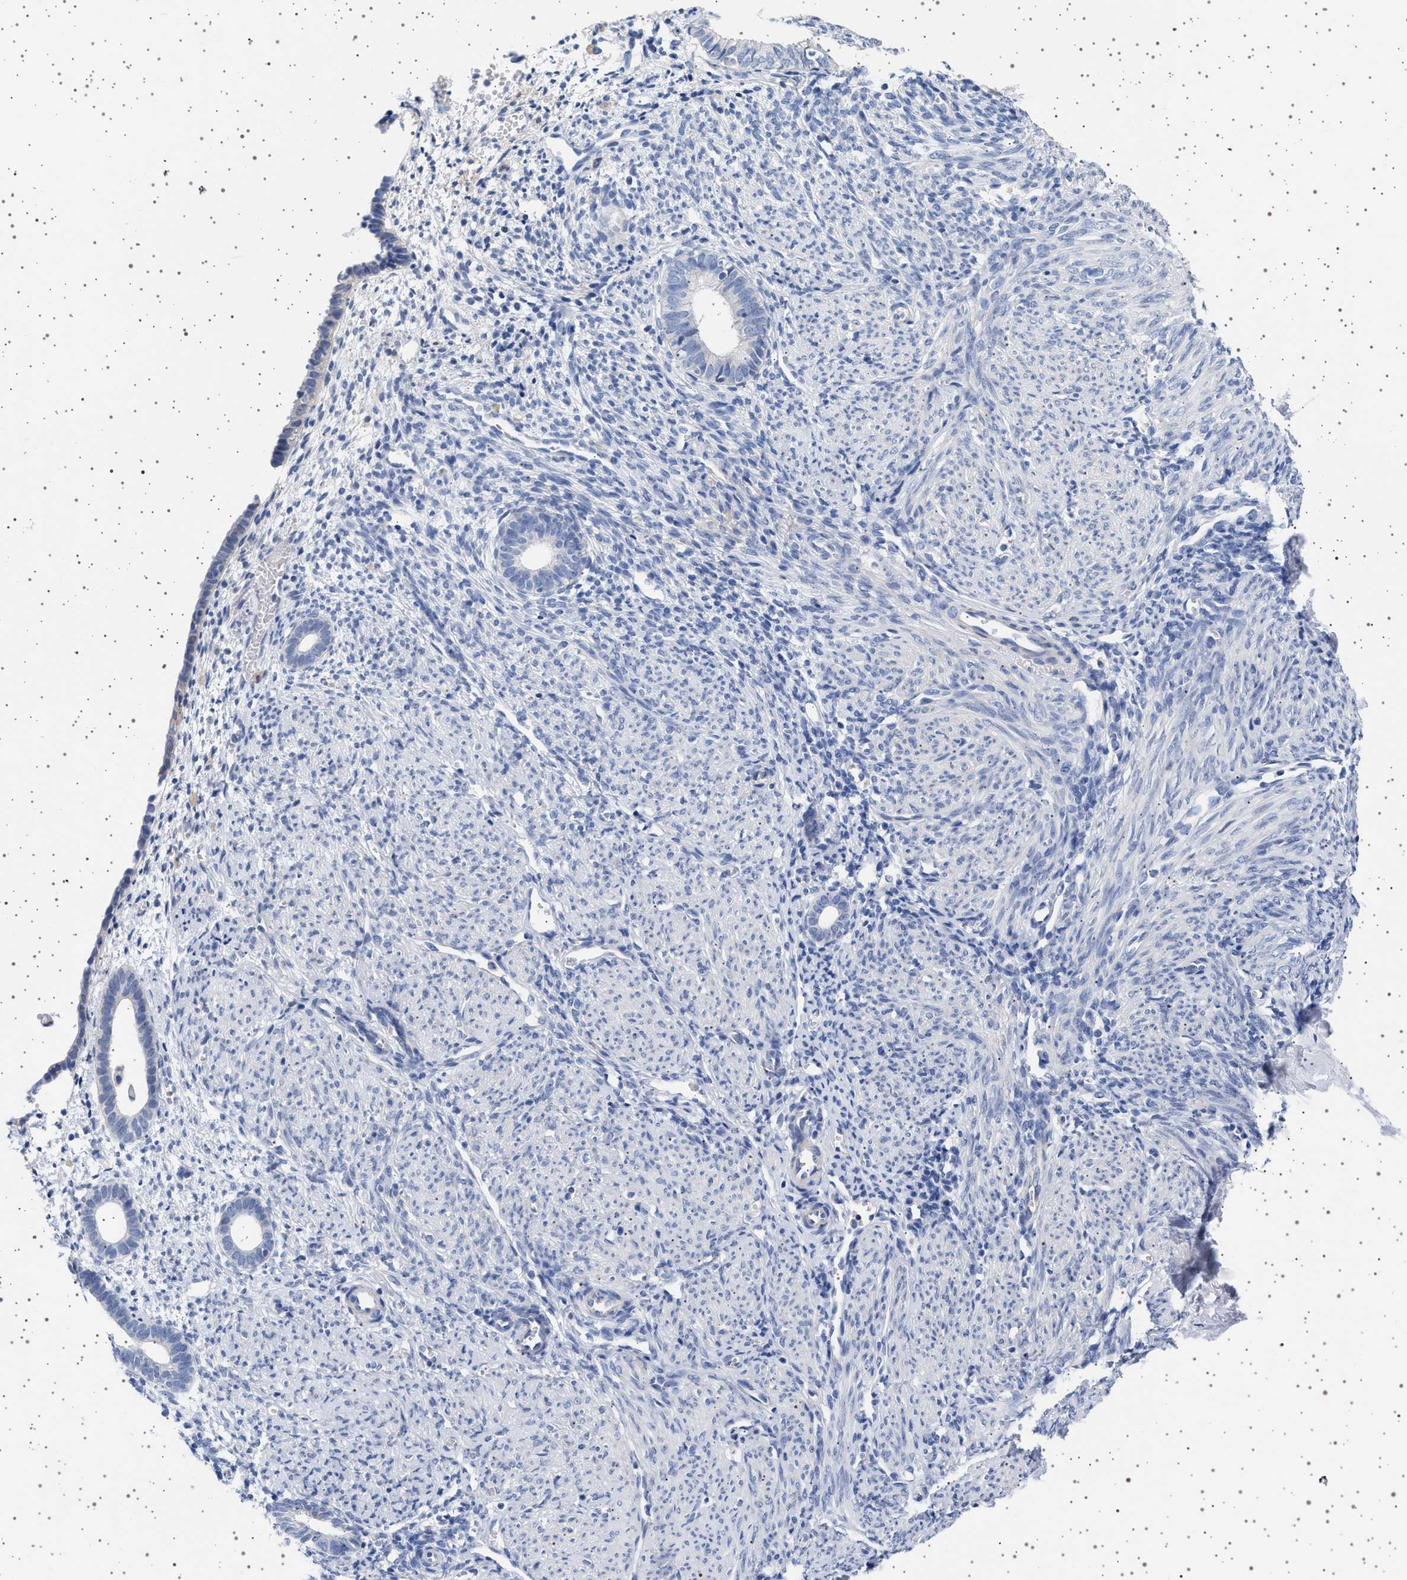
{"staining": {"intensity": "negative", "quantity": "none", "location": "none"}, "tissue": "endometrium", "cell_type": "Cells in endometrial stroma", "image_type": "normal", "snomed": [{"axis": "morphology", "description": "Normal tissue, NOS"}, {"axis": "morphology", "description": "Adenocarcinoma, NOS"}, {"axis": "topography", "description": "Endometrium"}], "caption": "DAB immunohistochemical staining of unremarkable human endometrium reveals no significant expression in cells in endometrial stroma.", "gene": "TRMT10B", "patient": {"sex": "female", "age": 57}}